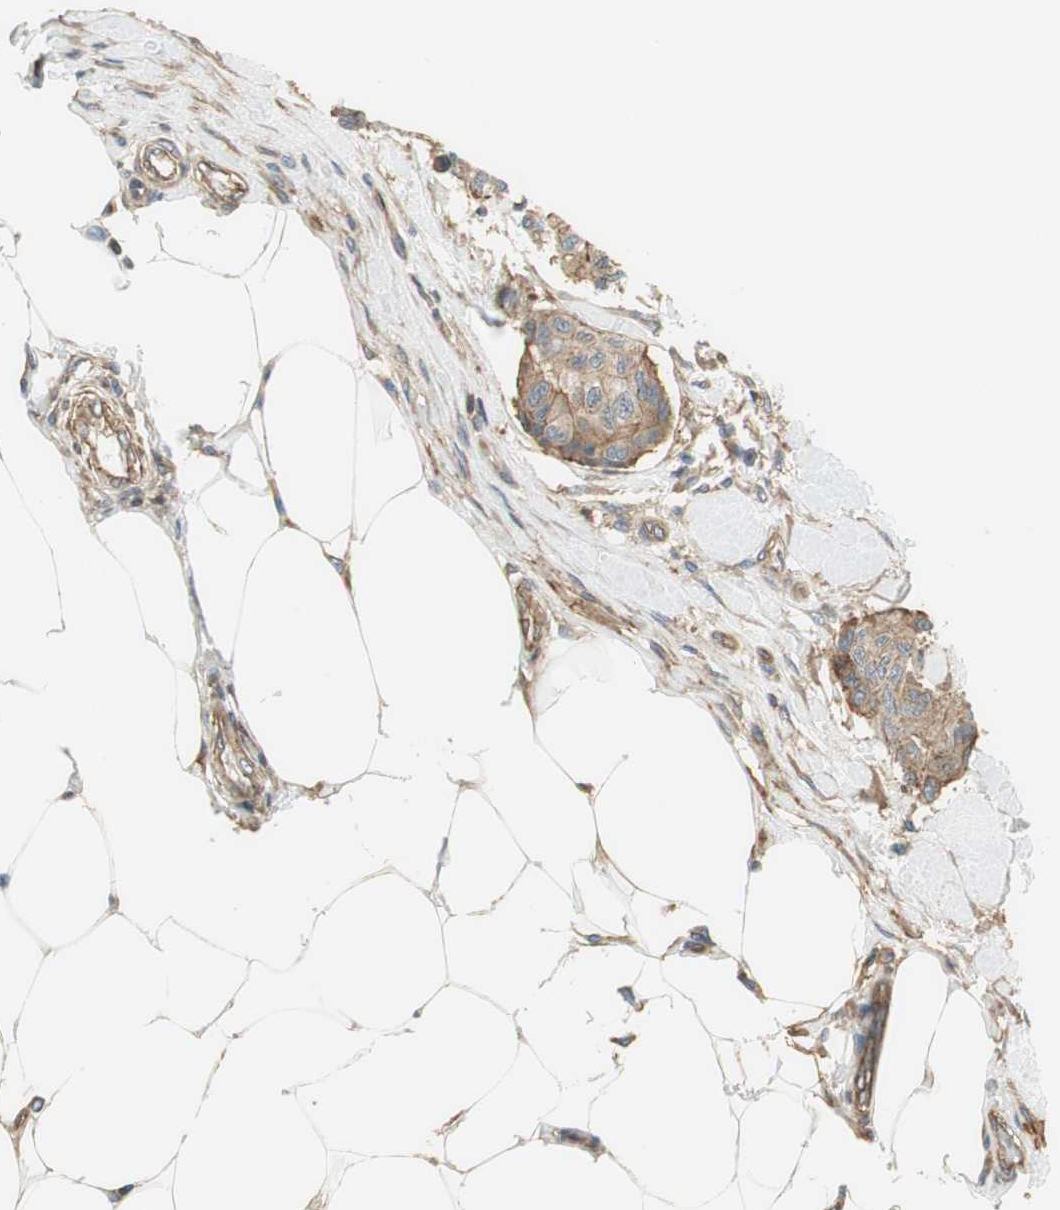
{"staining": {"intensity": "moderate", "quantity": ">75%", "location": "cytoplasmic/membranous"}, "tissue": "breast cancer", "cell_type": "Tumor cells", "image_type": "cancer", "snomed": [{"axis": "morphology", "description": "Duct carcinoma"}, {"axis": "topography", "description": "Breast"}], "caption": "Moderate cytoplasmic/membranous staining is seen in about >75% of tumor cells in breast cancer (infiltrating ductal carcinoma).", "gene": "PI4K2B", "patient": {"sex": "female", "age": 80}}